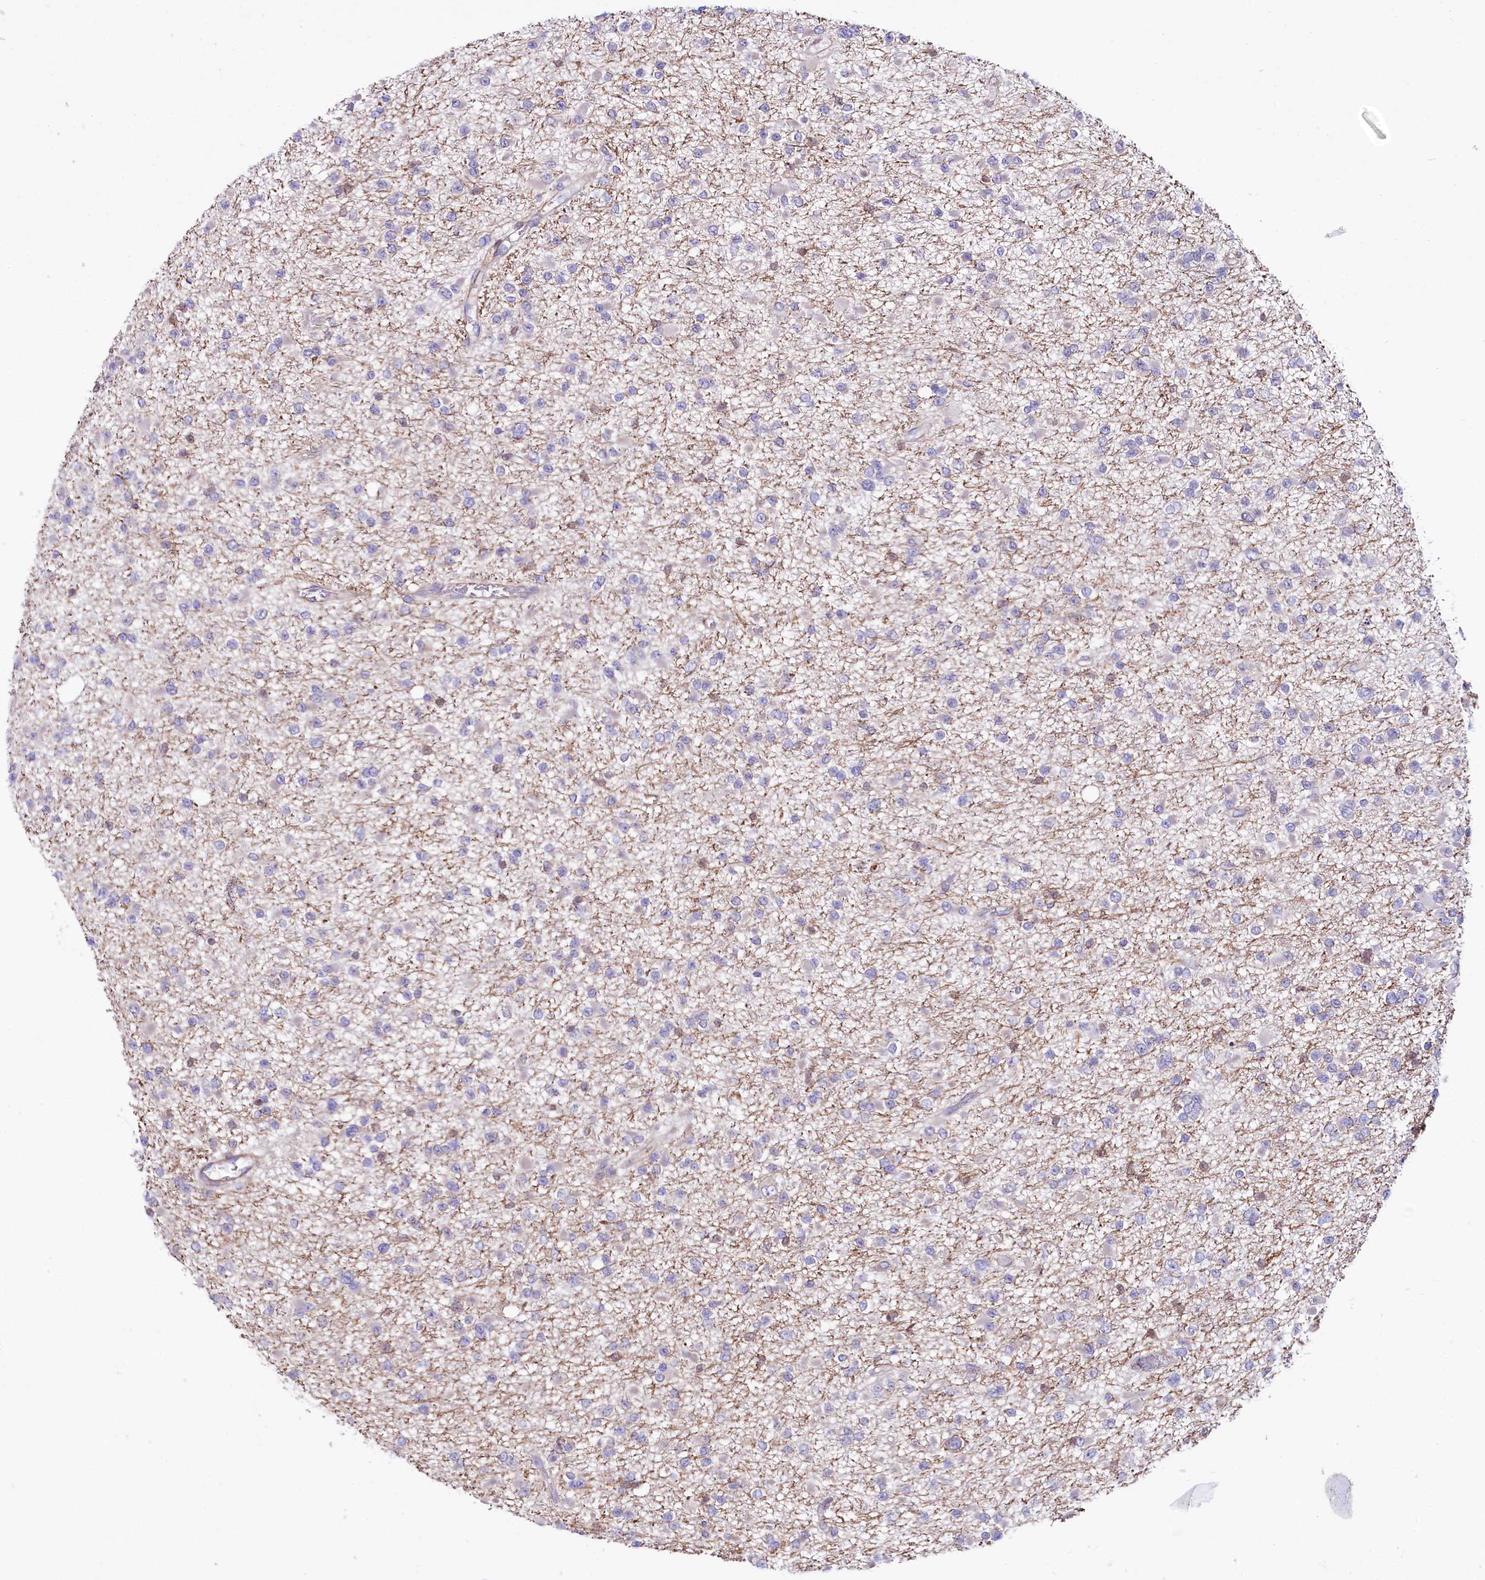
{"staining": {"intensity": "negative", "quantity": "none", "location": "none"}, "tissue": "glioma", "cell_type": "Tumor cells", "image_type": "cancer", "snomed": [{"axis": "morphology", "description": "Glioma, malignant, Low grade"}, {"axis": "topography", "description": "Brain"}], "caption": "Immunohistochemistry image of human glioma stained for a protein (brown), which displays no positivity in tumor cells.", "gene": "FCHSD2", "patient": {"sex": "female", "age": 22}}